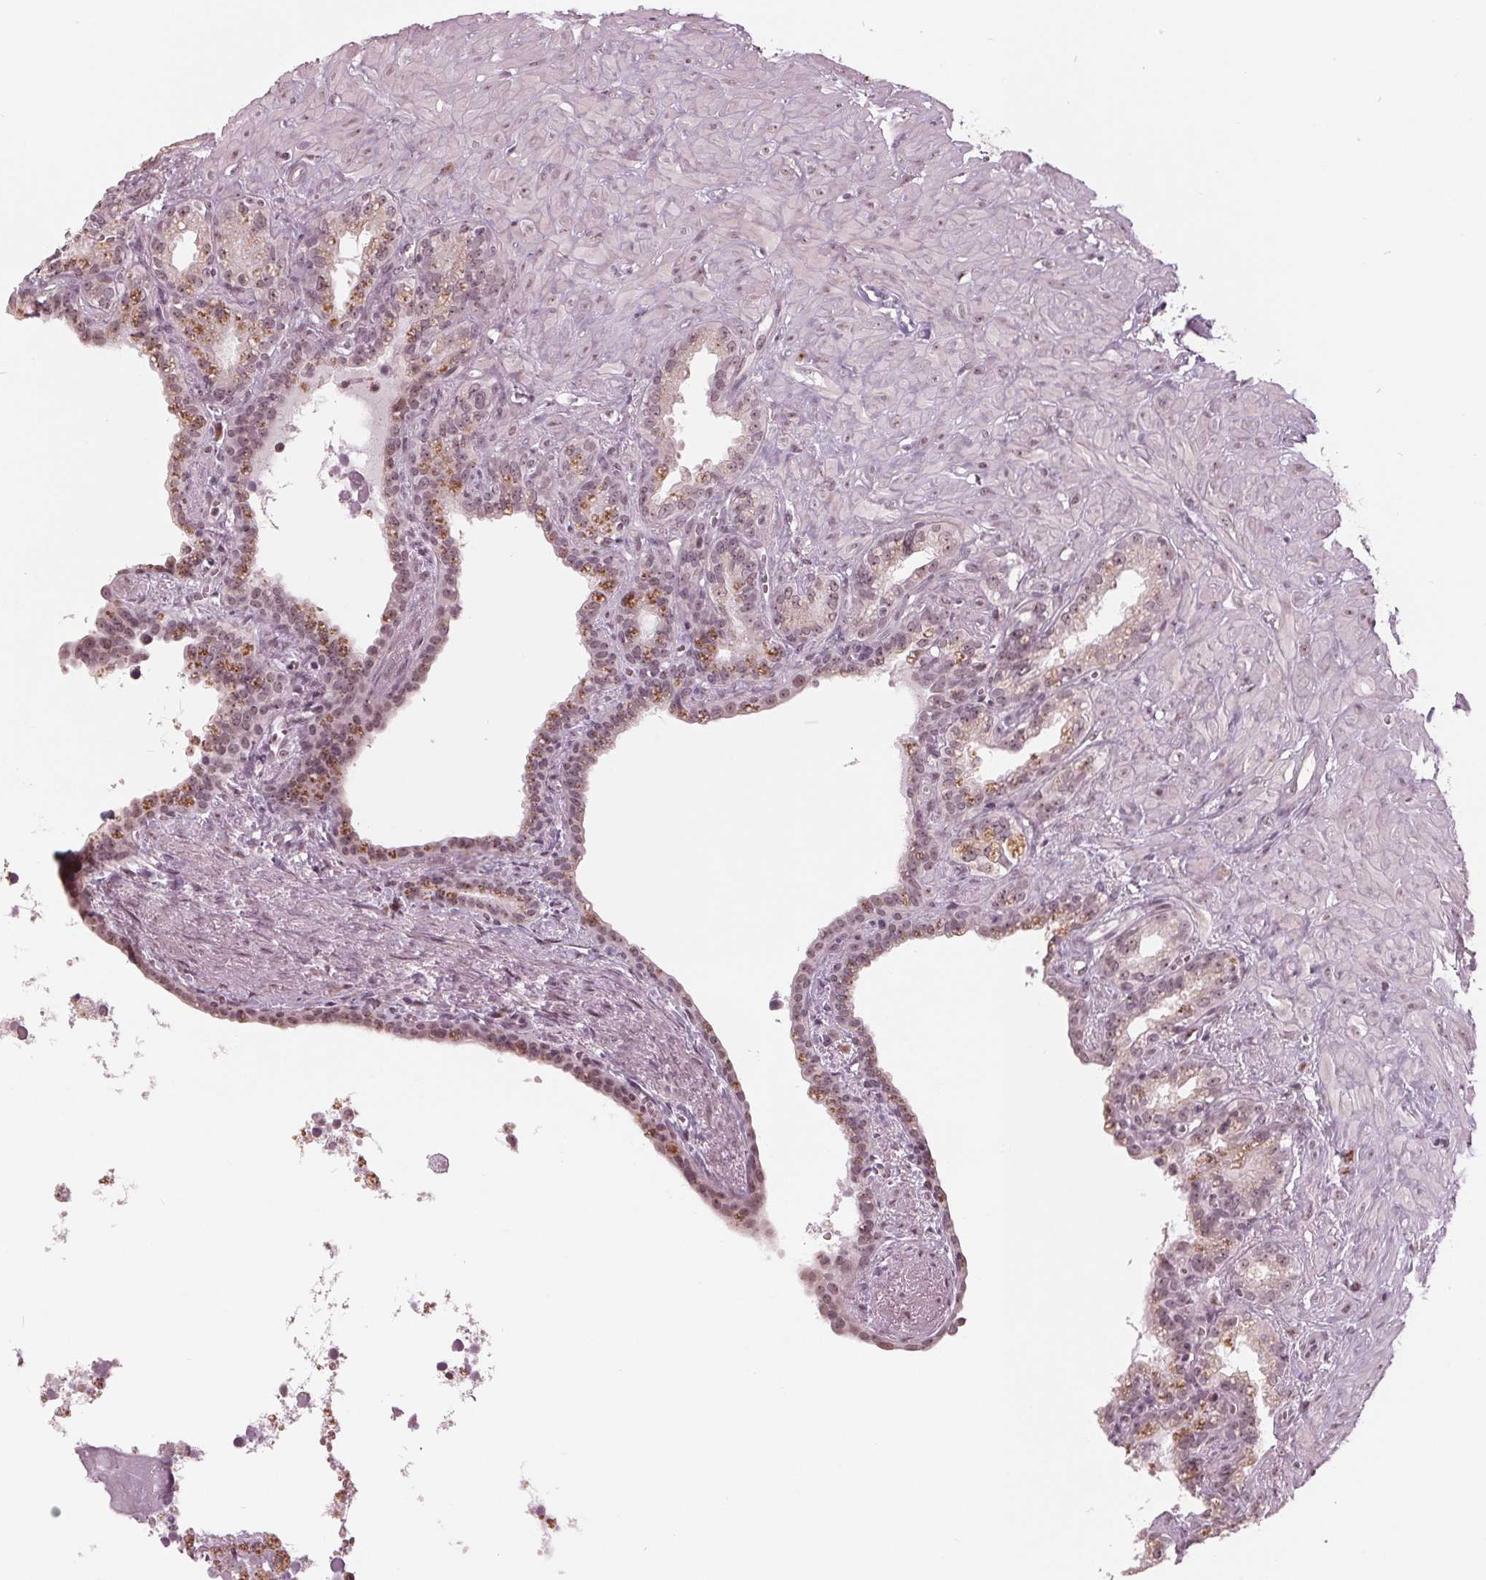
{"staining": {"intensity": "weak", "quantity": "<25%", "location": "cytoplasmic/membranous,nuclear"}, "tissue": "seminal vesicle", "cell_type": "Glandular cells", "image_type": "normal", "snomed": [{"axis": "morphology", "description": "Normal tissue, NOS"}, {"axis": "morphology", "description": "Urothelial carcinoma, NOS"}, {"axis": "topography", "description": "Urinary bladder"}, {"axis": "topography", "description": "Seminal veicle"}], "caption": "This is an IHC photomicrograph of unremarkable seminal vesicle. There is no positivity in glandular cells.", "gene": "SLX4", "patient": {"sex": "male", "age": 76}}